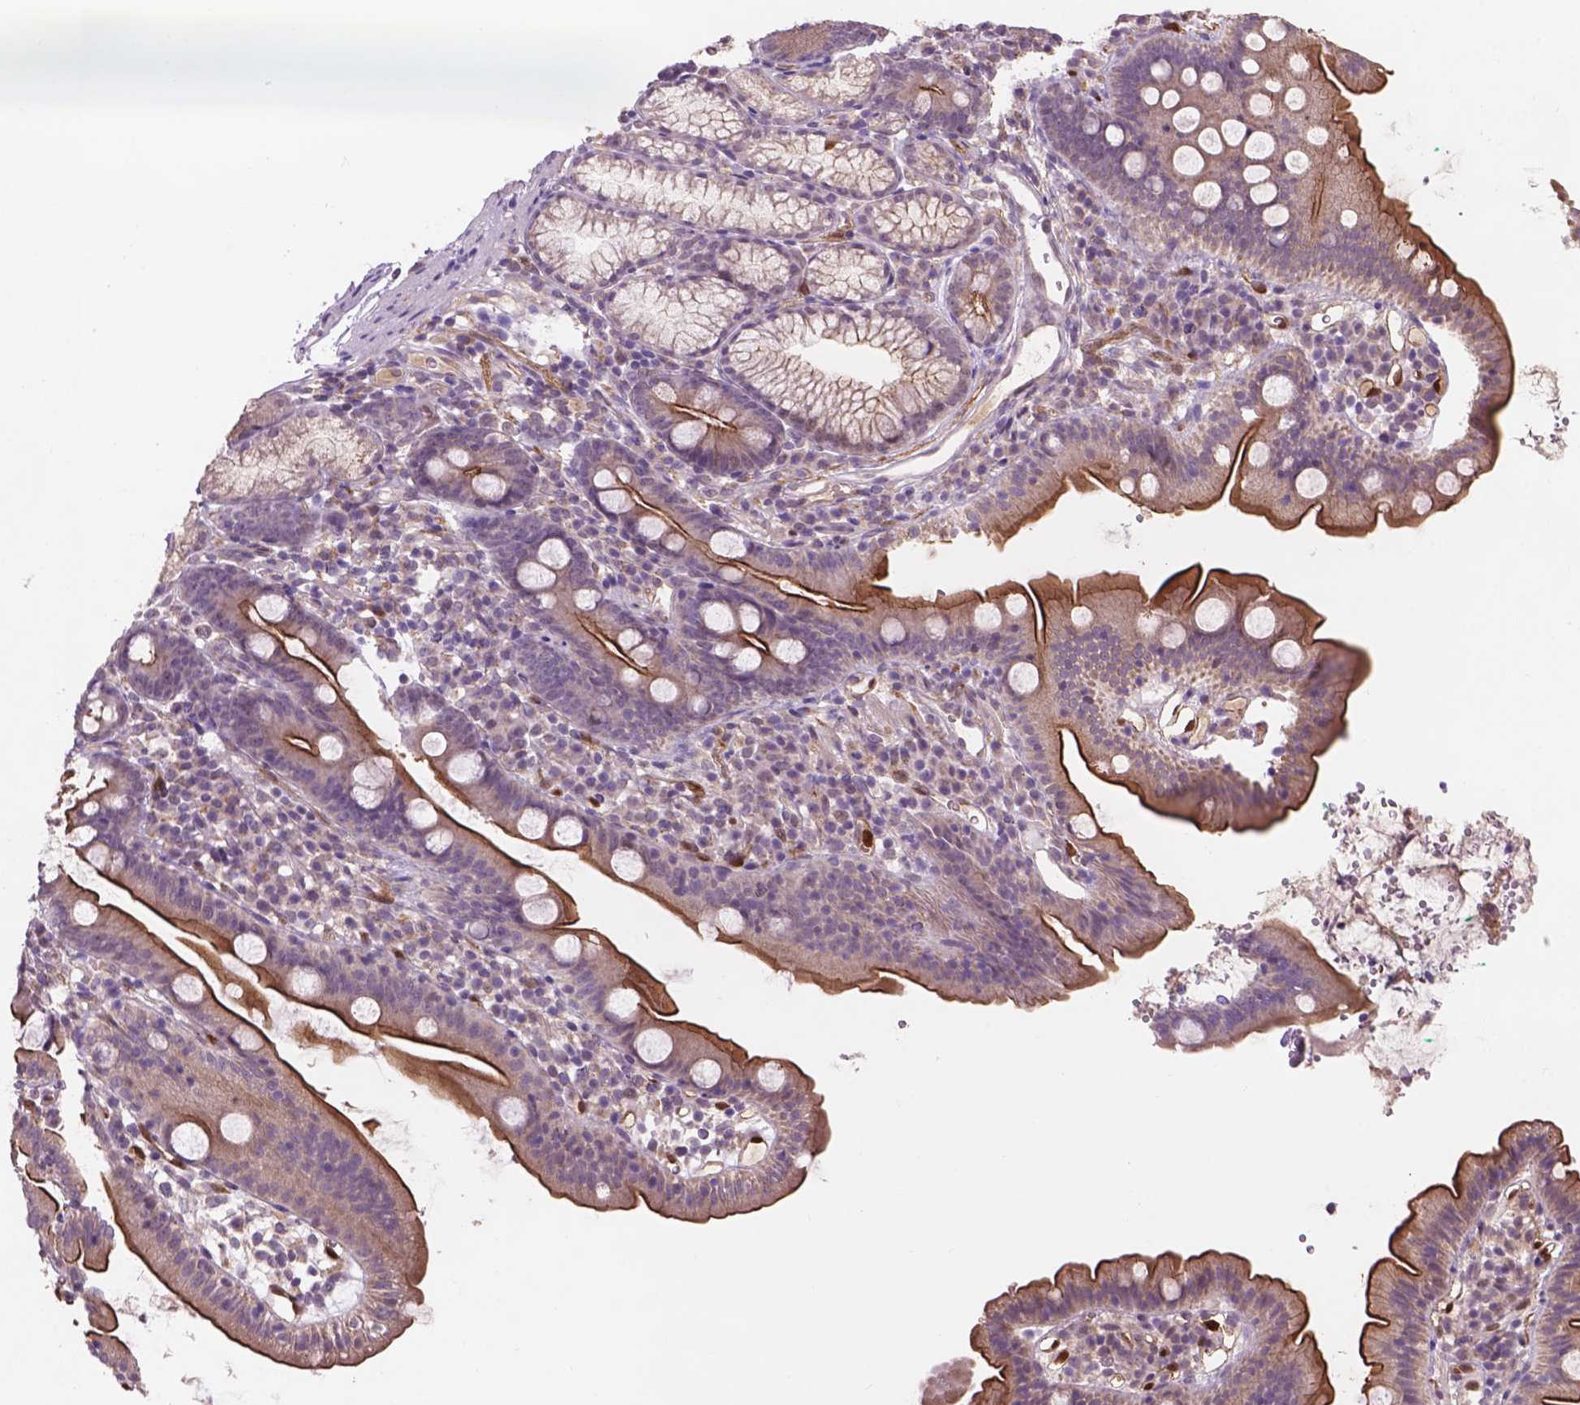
{"staining": {"intensity": "moderate", "quantity": "<25%", "location": "cytoplasmic/membranous"}, "tissue": "duodenum", "cell_type": "Glandular cells", "image_type": "normal", "snomed": [{"axis": "morphology", "description": "Normal tissue, NOS"}, {"axis": "topography", "description": "Duodenum"}], "caption": "Glandular cells show low levels of moderate cytoplasmic/membranous positivity in approximately <25% of cells in normal duodenum. The protein is shown in brown color, while the nuclei are stained blue.", "gene": "GXYLT2", "patient": {"sex": "female", "age": 67}}